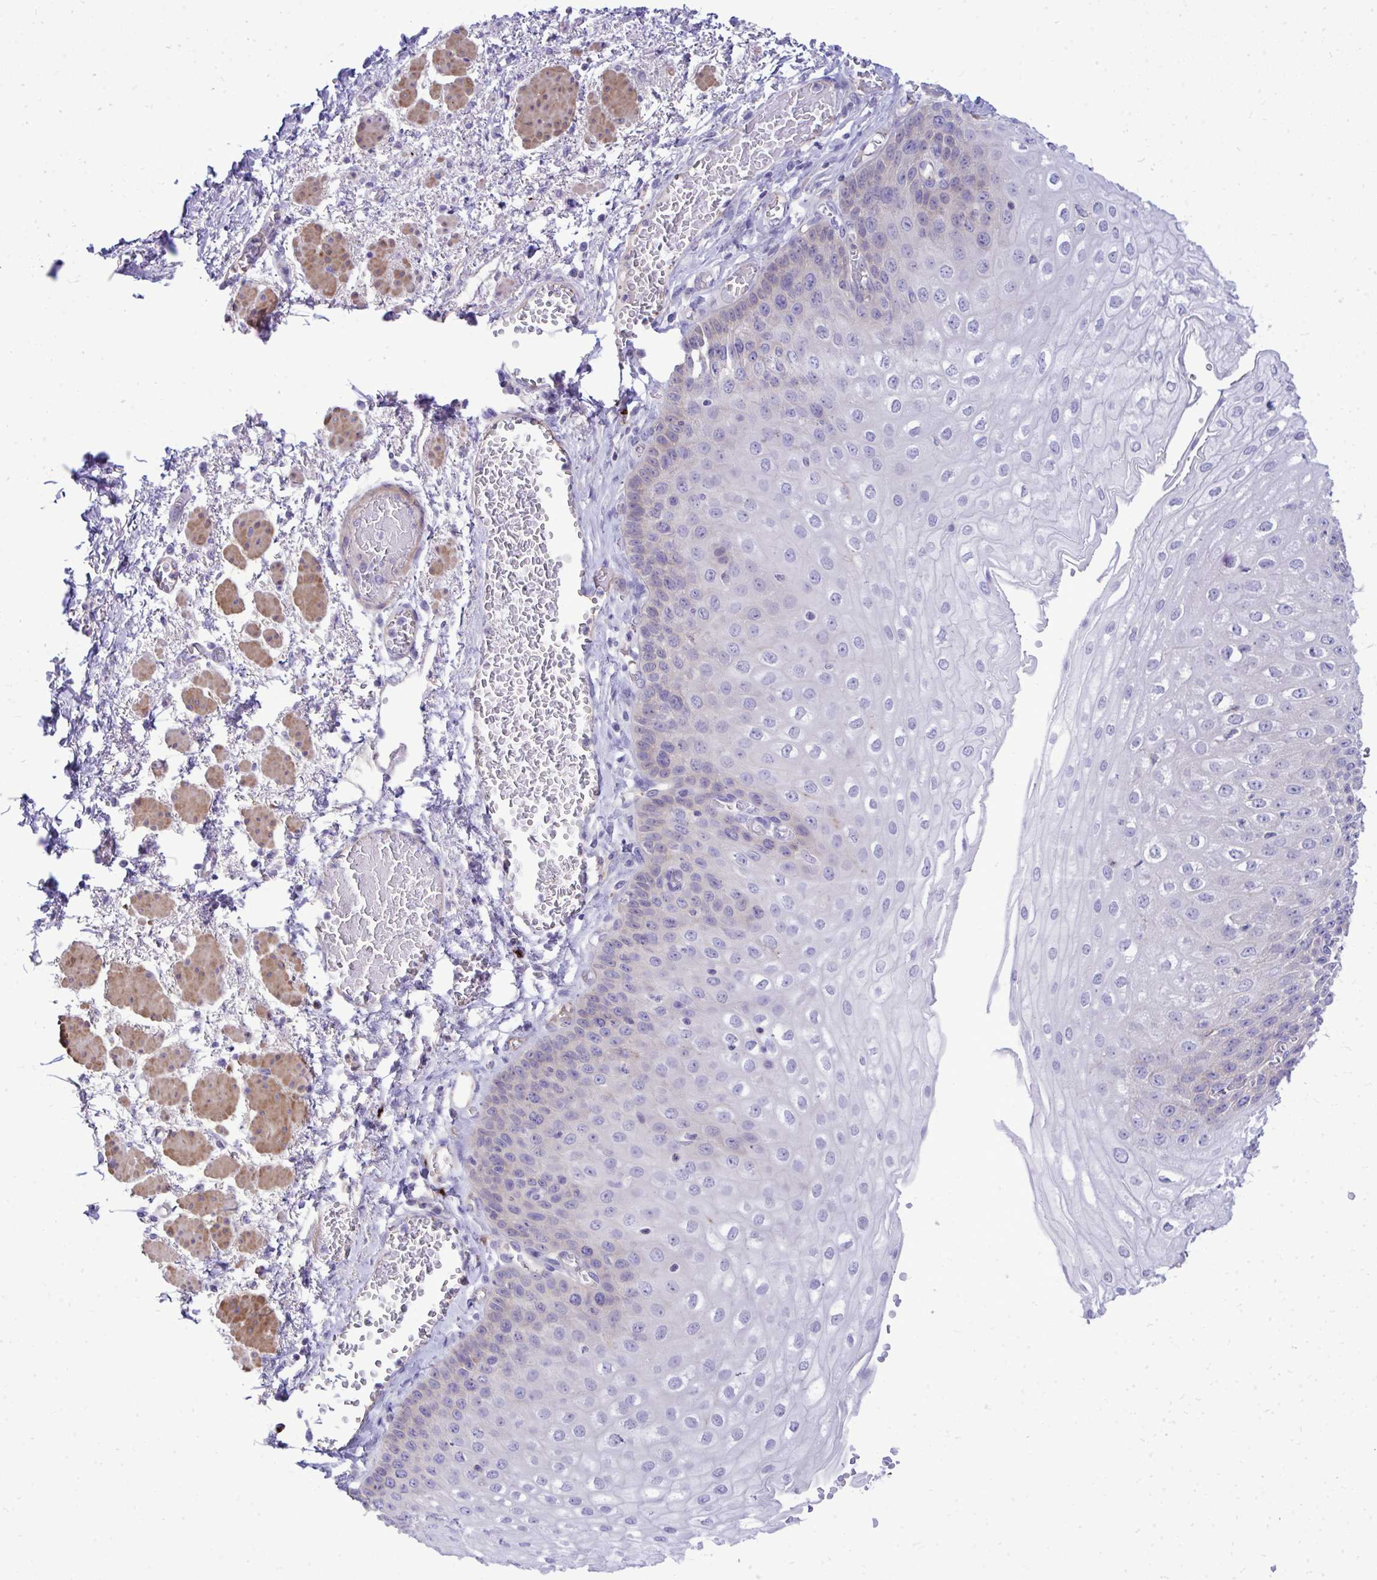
{"staining": {"intensity": "weak", "quantity": "<25%", "location": "cytoplasmic/membranous"}, "tissue": "esophagus", "cell_type": "Squamous epithelial cells", "image_type": "normal", "snomed": [{"axis": "morphology", "description": "Normal tissue, NOS"}, {"axis": "morphology", "description": "Adenocarcinoma, NOS"}, {"axis": "topography", "description": "Esophagus"}], "caption": "Immunohistochemical staining of benign human esophagus shows no significant positivity in squamous epithelial cells.", "gene": "TP53I11", "patient": {"sex": "male", "age": 81}}